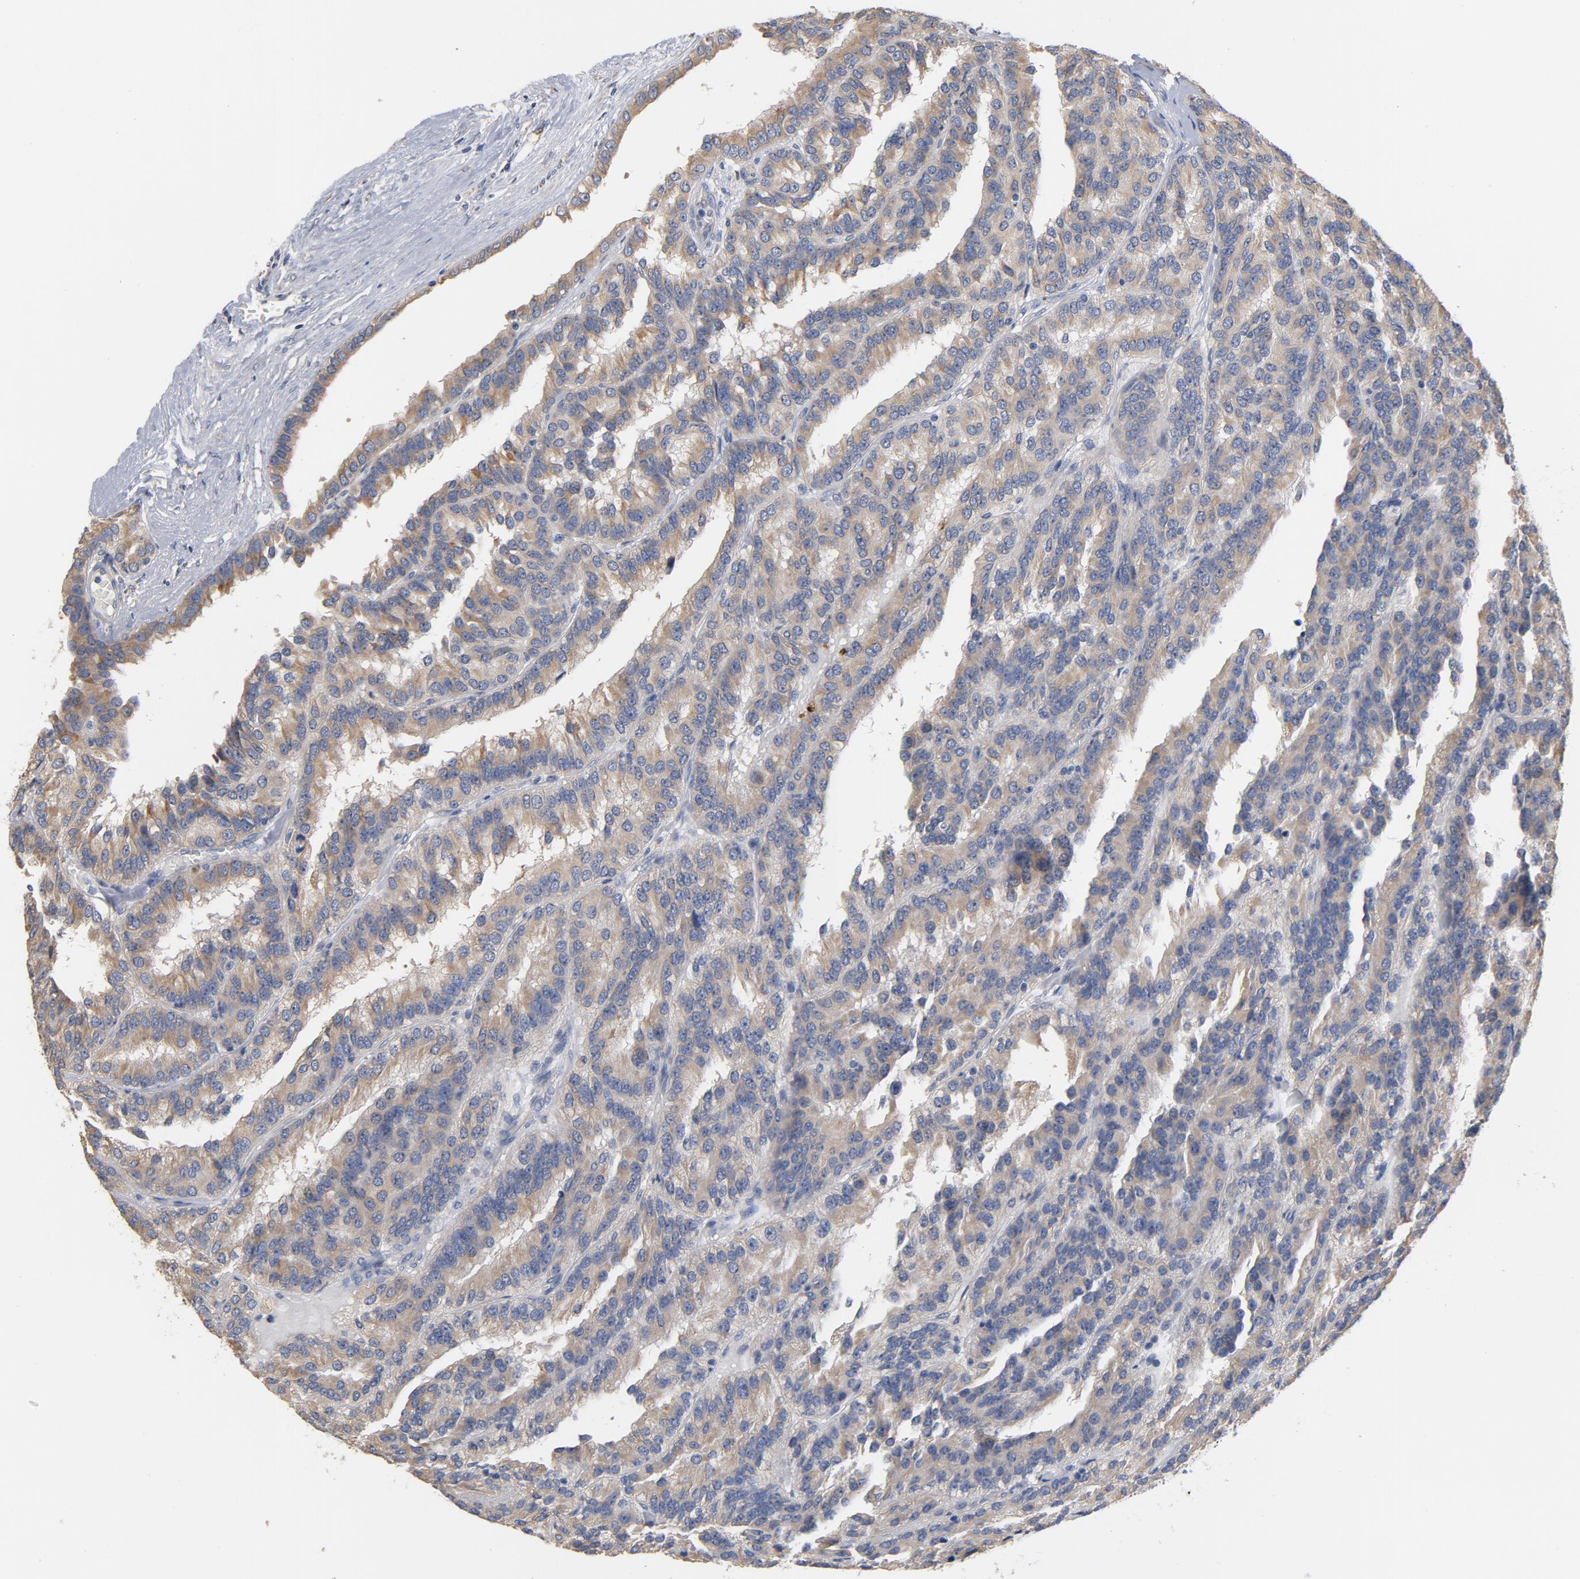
{"staining": {"intensity": "weak", "quantity": ">75%", "location": "cytoplasmic/membranous"}, "tissue": "renal cancer", "cell_type": "Tumor cells", "image_type": "cancer", "snomed": [{"axis": "morphology", "description": "Adenocarcinoma, NOS"}, {"axis": "topography", "description": "Kidney"}], "caption": "High-magnification brightfield microscopy of adenocarcinoma (renal) stained with DAB (3,3'-diaminobenzidine) (brown) and counterstained with hematoxylin (blue). tumor cells exhibit weak cytoplasmic/membranous positivity is identified in about>75% of cells.", "gene": "TLR4", "patient": {"sex": "male", "age": 46}}